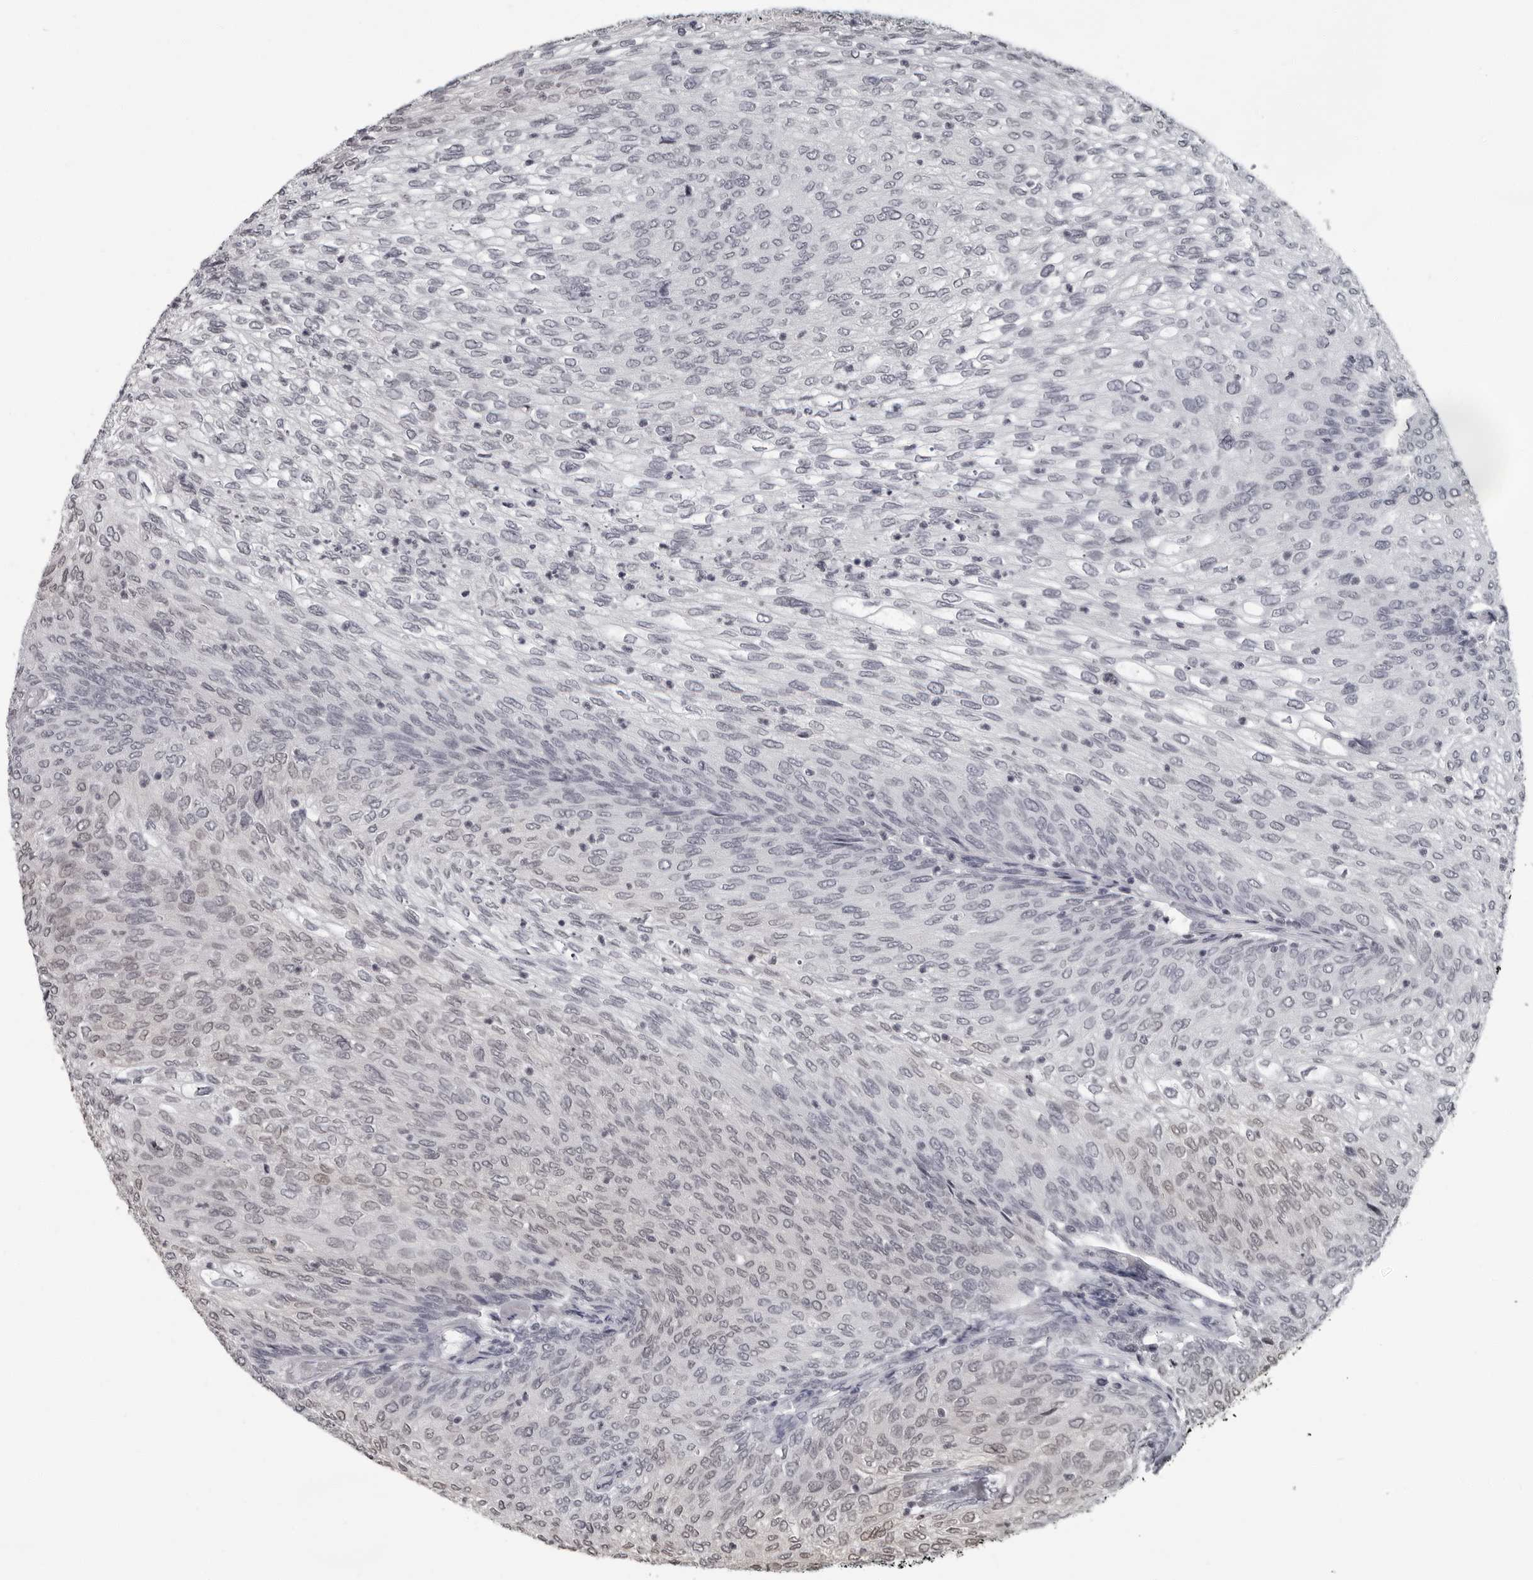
{"staining": {"intensity": "negative", "quantity": "none", "location": "none"}, "tissue": "urothelial cancer", "cell_type": "Tumor cells", "image_type": "cancer", "snomed": [{"axis": "morphology", "description": "Urothelial carcinoma, Low grade"}, {"axis": "topography", "description": "Urinary bladder"}], "caption": "High magnification brightfield microscopy of urothelial carcinoma (low-grade) stained with DAB (brown) and counterstained with hematoxylin (blue): tumor cells show no significant positivity.", "gene": "LZIC", "patient": {"sex": "female", "age": 79}}